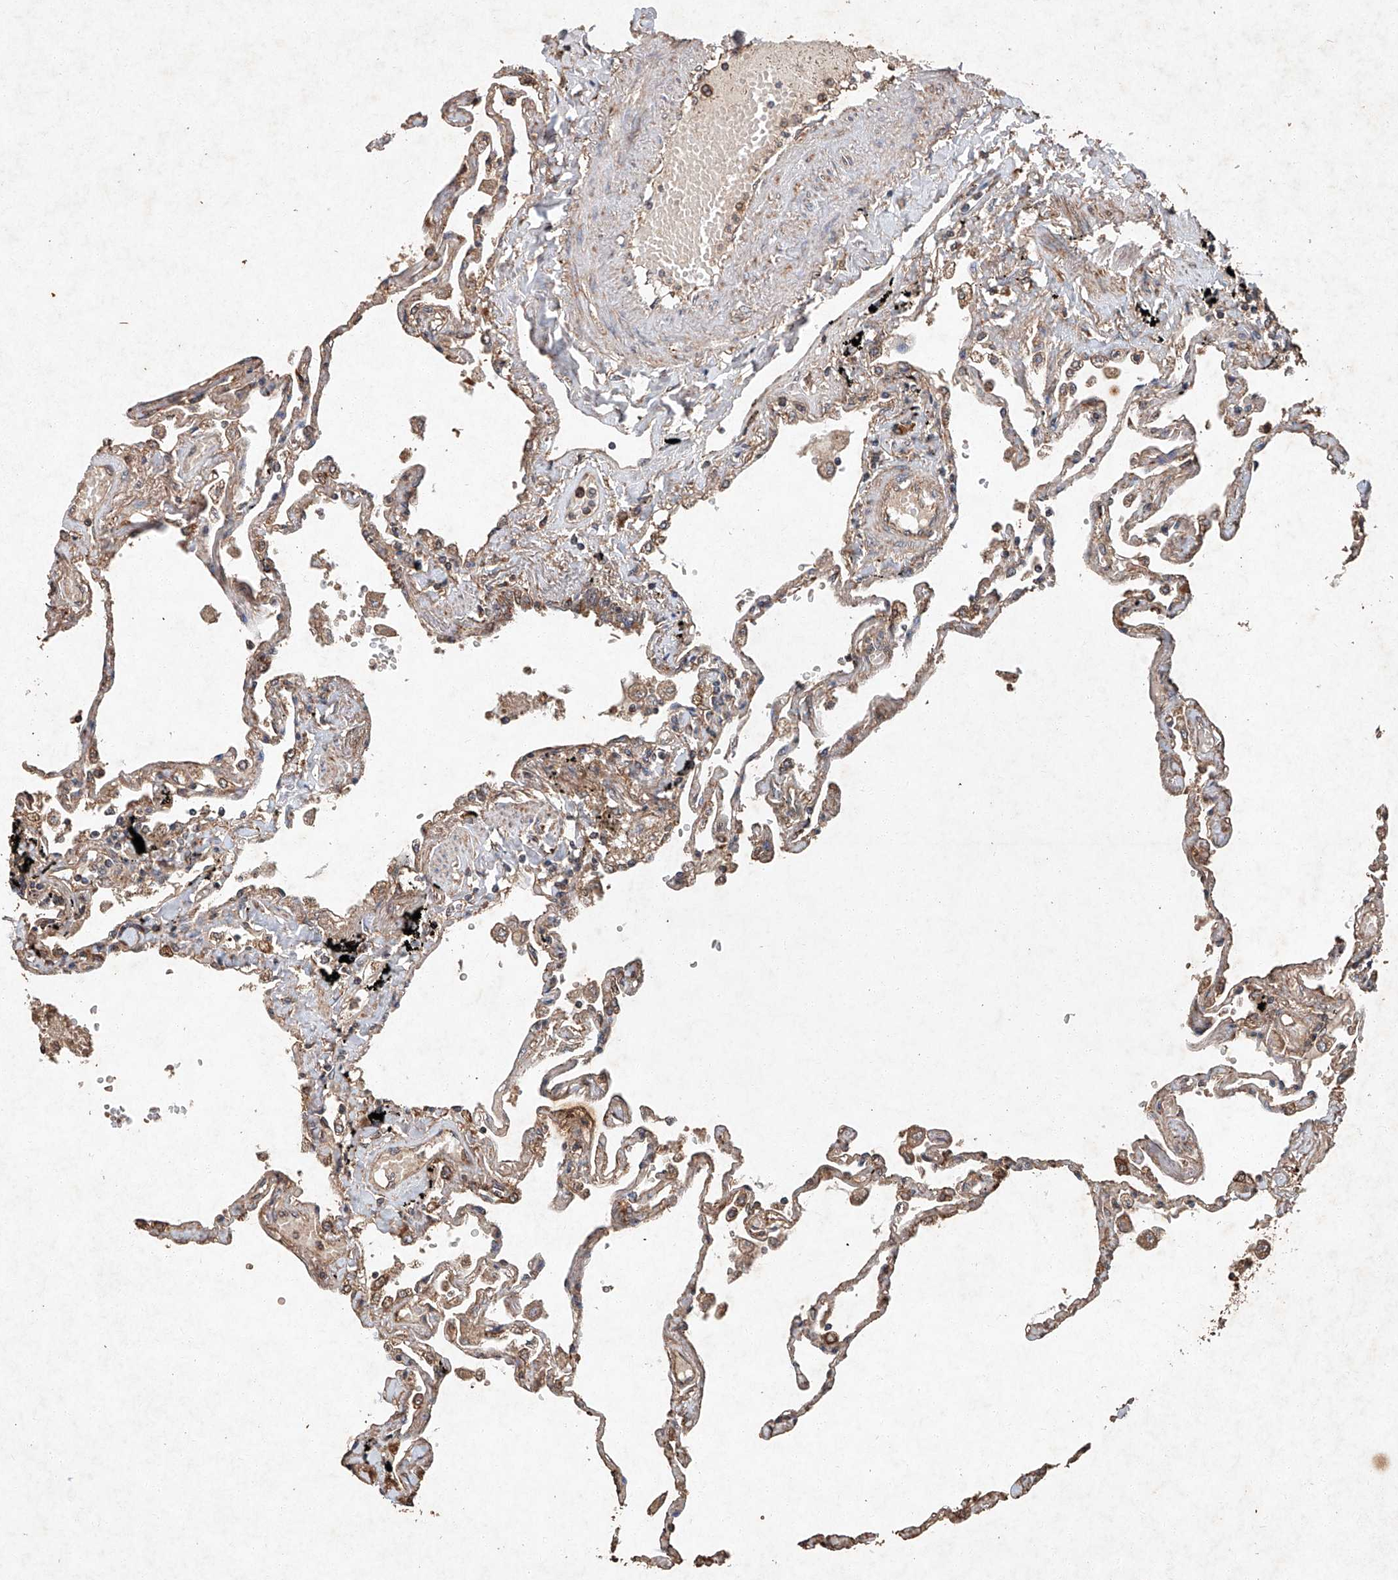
{"staining": {"intensity": "weak", "quantity": ">75%", "location": "cytoplasmic/membranous"}, "tissue": "lung", "cell_type": "Alveolar cells", "image_type": "normal", "snomed": [{"axis": "morphology", "description": "Normal tissue, NOS"}, {"axis": "topography", "description": "Lung"}], "caption": "Unremarkable lung was stained to show a protein in brown. There is low levels of weak cytoplasmic/membranous staining in approximately >75% of alveolar cells.", "gene": "STK3", "patient": {"sex": "female", "age": 67}}